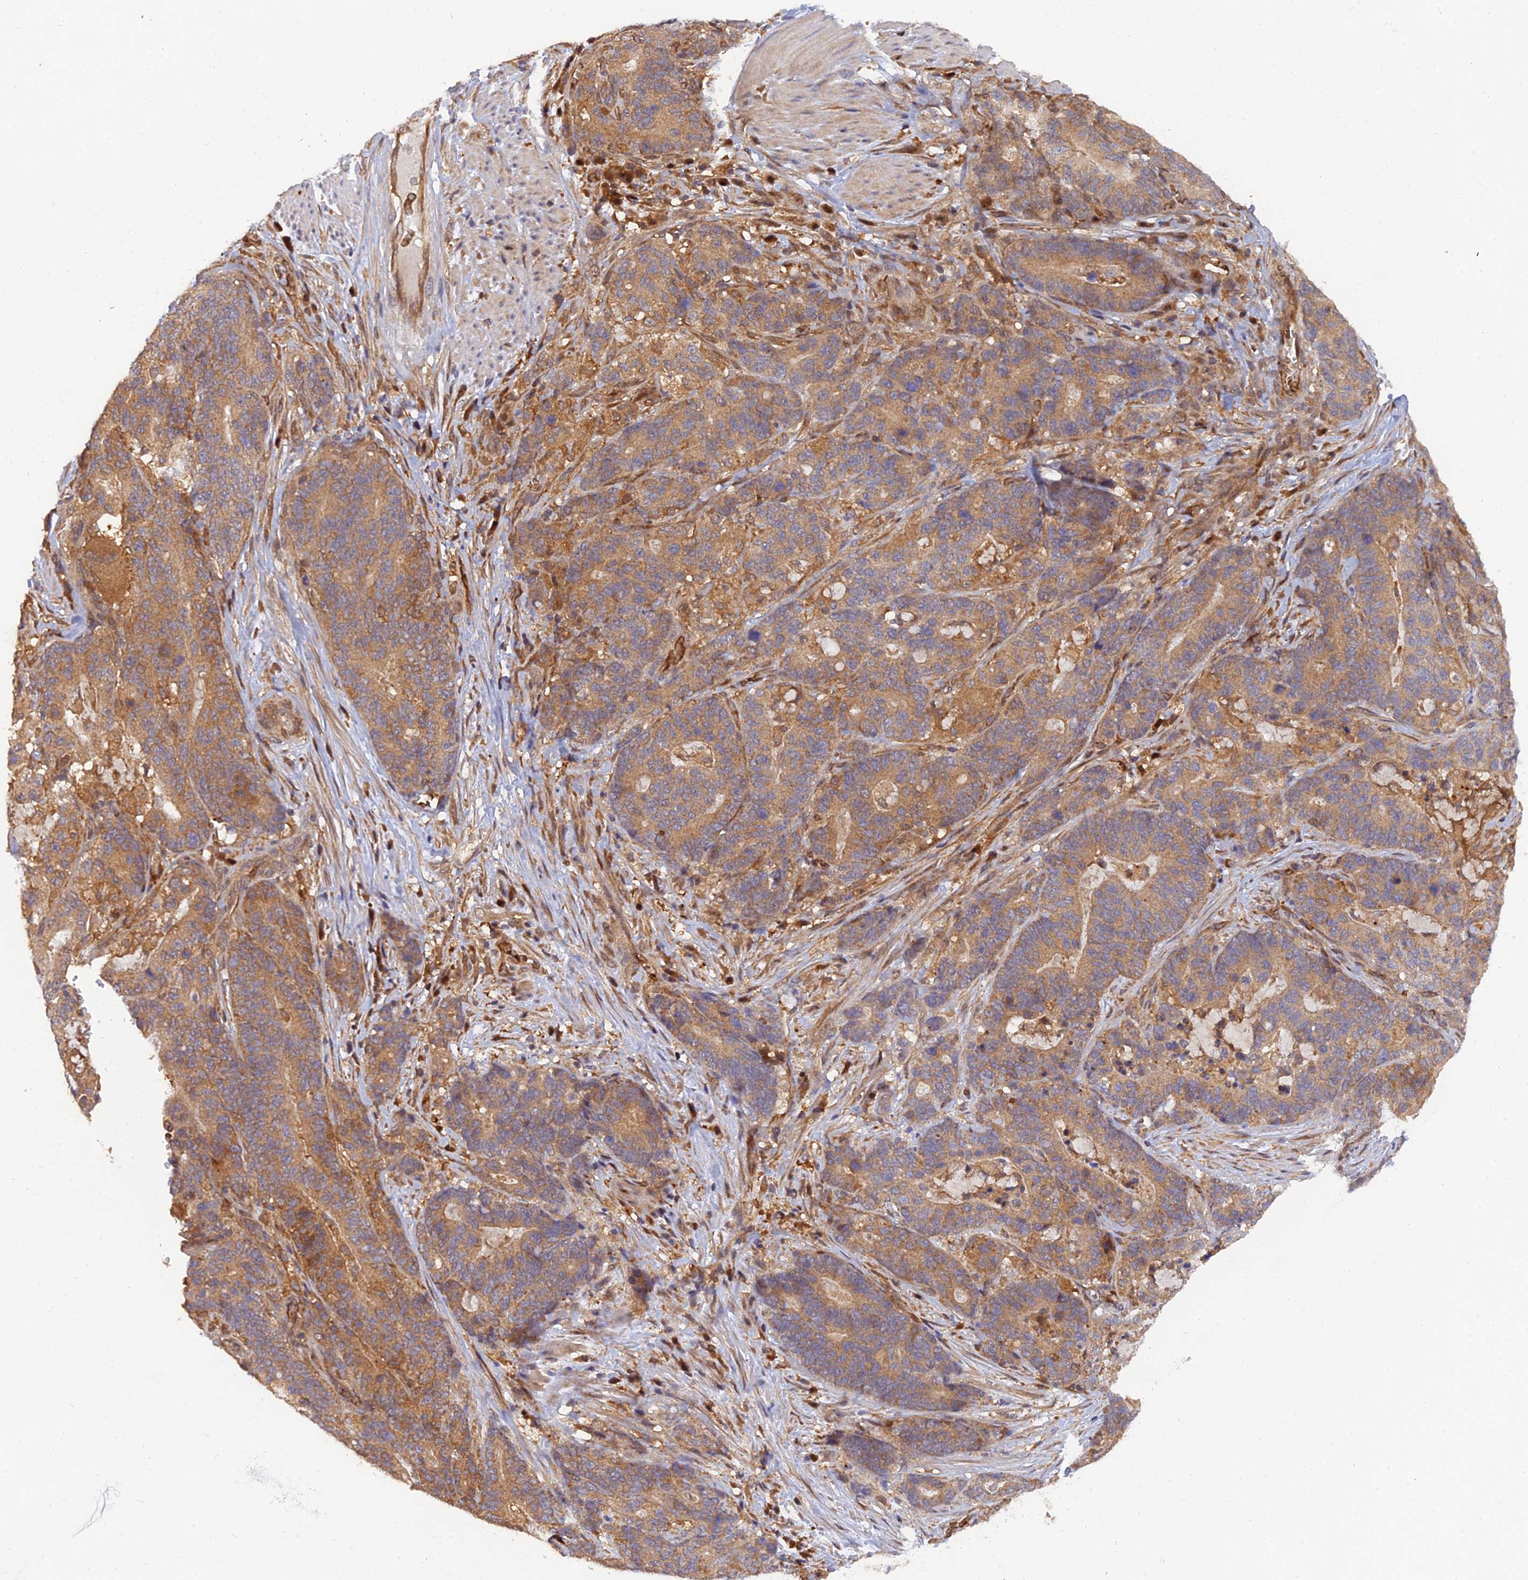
{"staining": {"intensity": "moderate", "quantity": ">75%", "location": "cytoplasmic/membranous"}, "tissue": "stomach cancer", "cell_type": "Tumor cells", "image_type": "cancer", "snomed": [{"axis": "morphology", "description": "Normal tissue, NOS"}, {"axis": "morphology", "description": "Adenocarcinoma, NOS"}, {"axis": "topography", "description": "Stomach"}], "caption": "Immunohistochemistry (DAB (3,3'-diaminobenzidine)) staining of human stomach adenocarcinoma exhibits moderate cytoplasmic/membranous protein staining in about >75% of tumor cells.", "gene": "ARL2BP", "patient": {"sex": "female", "age": 64}}